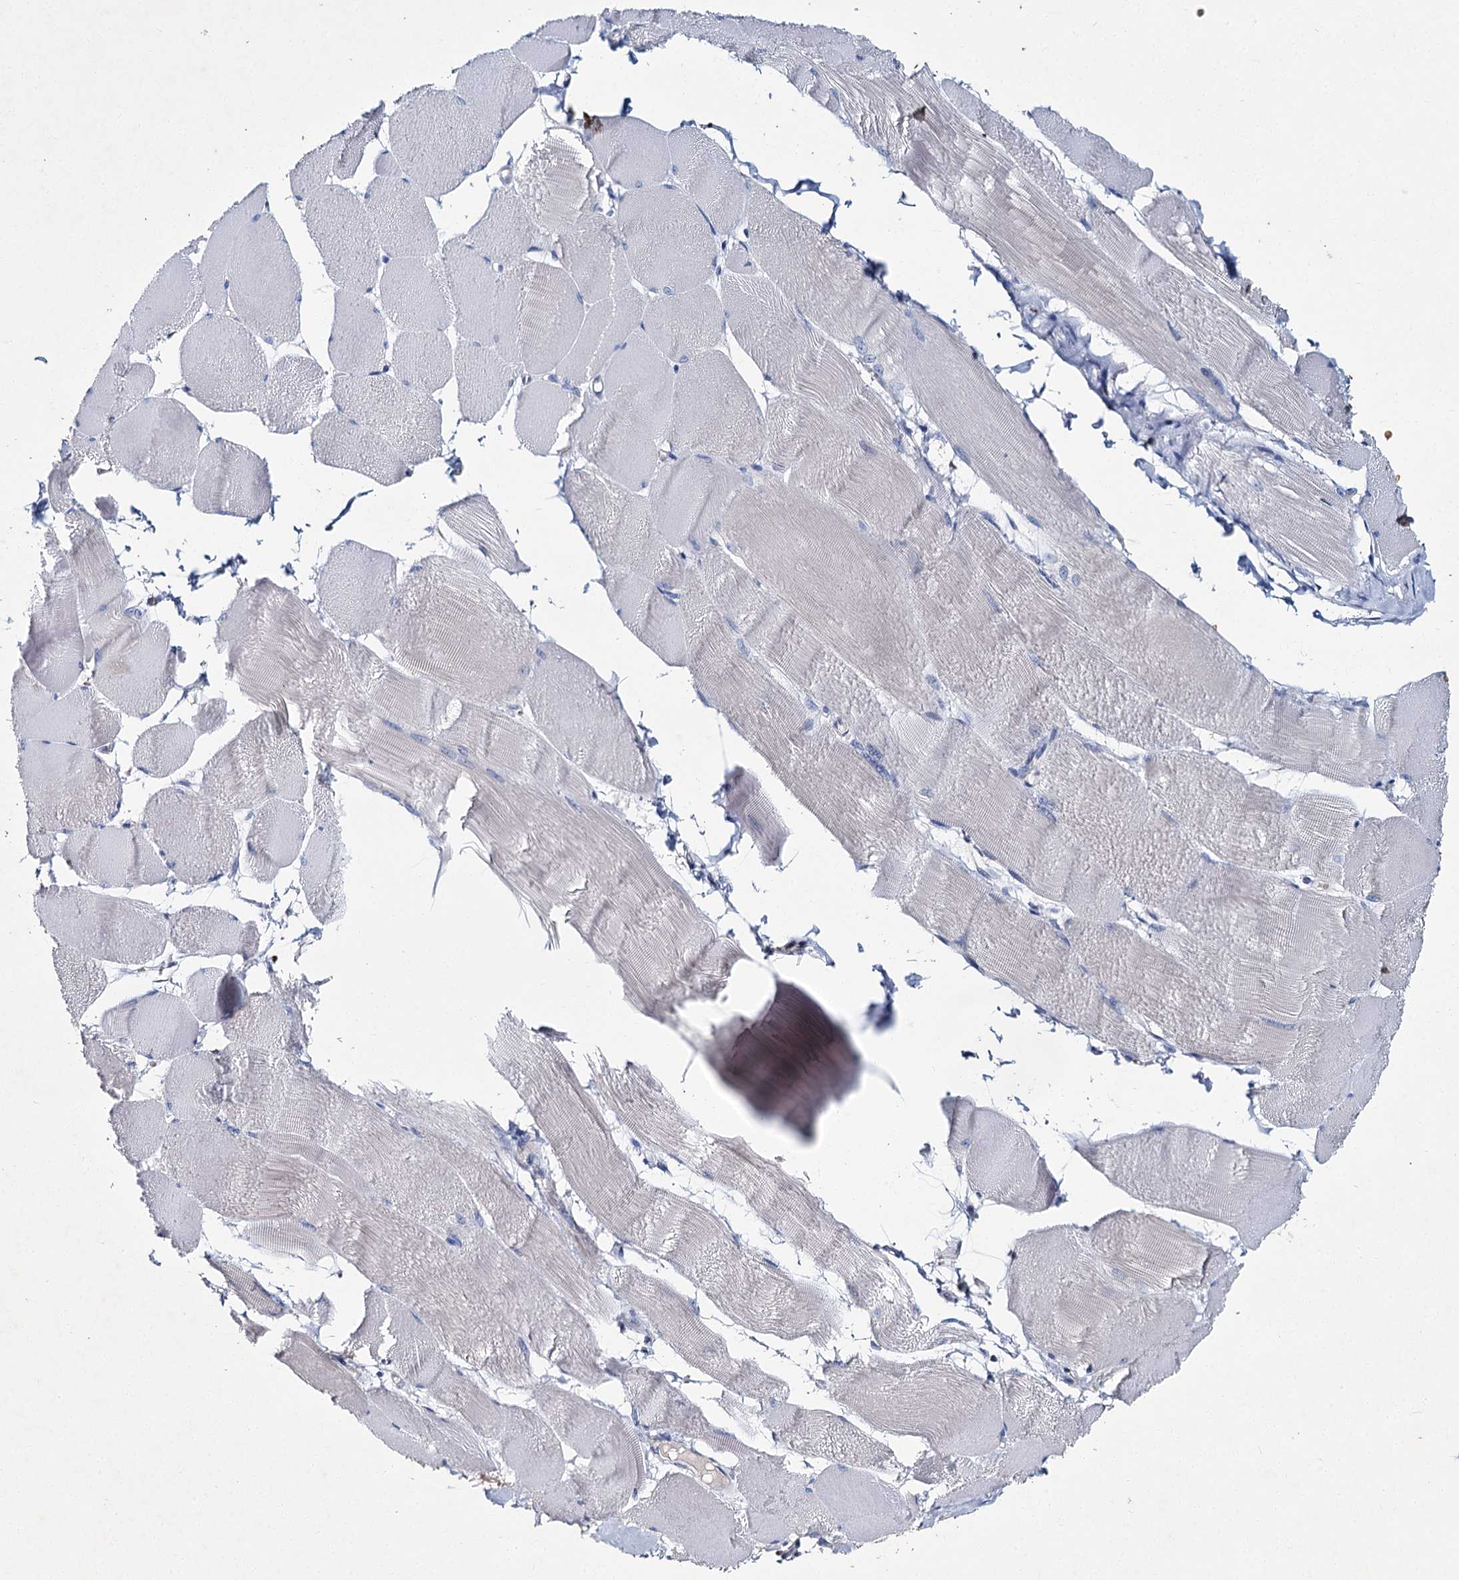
{"staining": {"intensity": "negative", "quantity": "none", "location": "none"}, "tissue": "skeletal muscle", "cell_type": "Myocytes", "image_type": "normal", "snomed": [{"axis": "morphology", "description": "Normal tissue, NOS"}, {"axis": "morphology", "description": "Basal cell carcinoma"}, {"axis": "topography", "description": "Skeletal muscle"}], "caption": "High power microscopy image of an immunohistochemistry (IHC) image of normal skeletal muscle, revealing no significant expression in myocytes.", "gene": "ATG2A", "patient": {"sex": "female", "age": 64}}